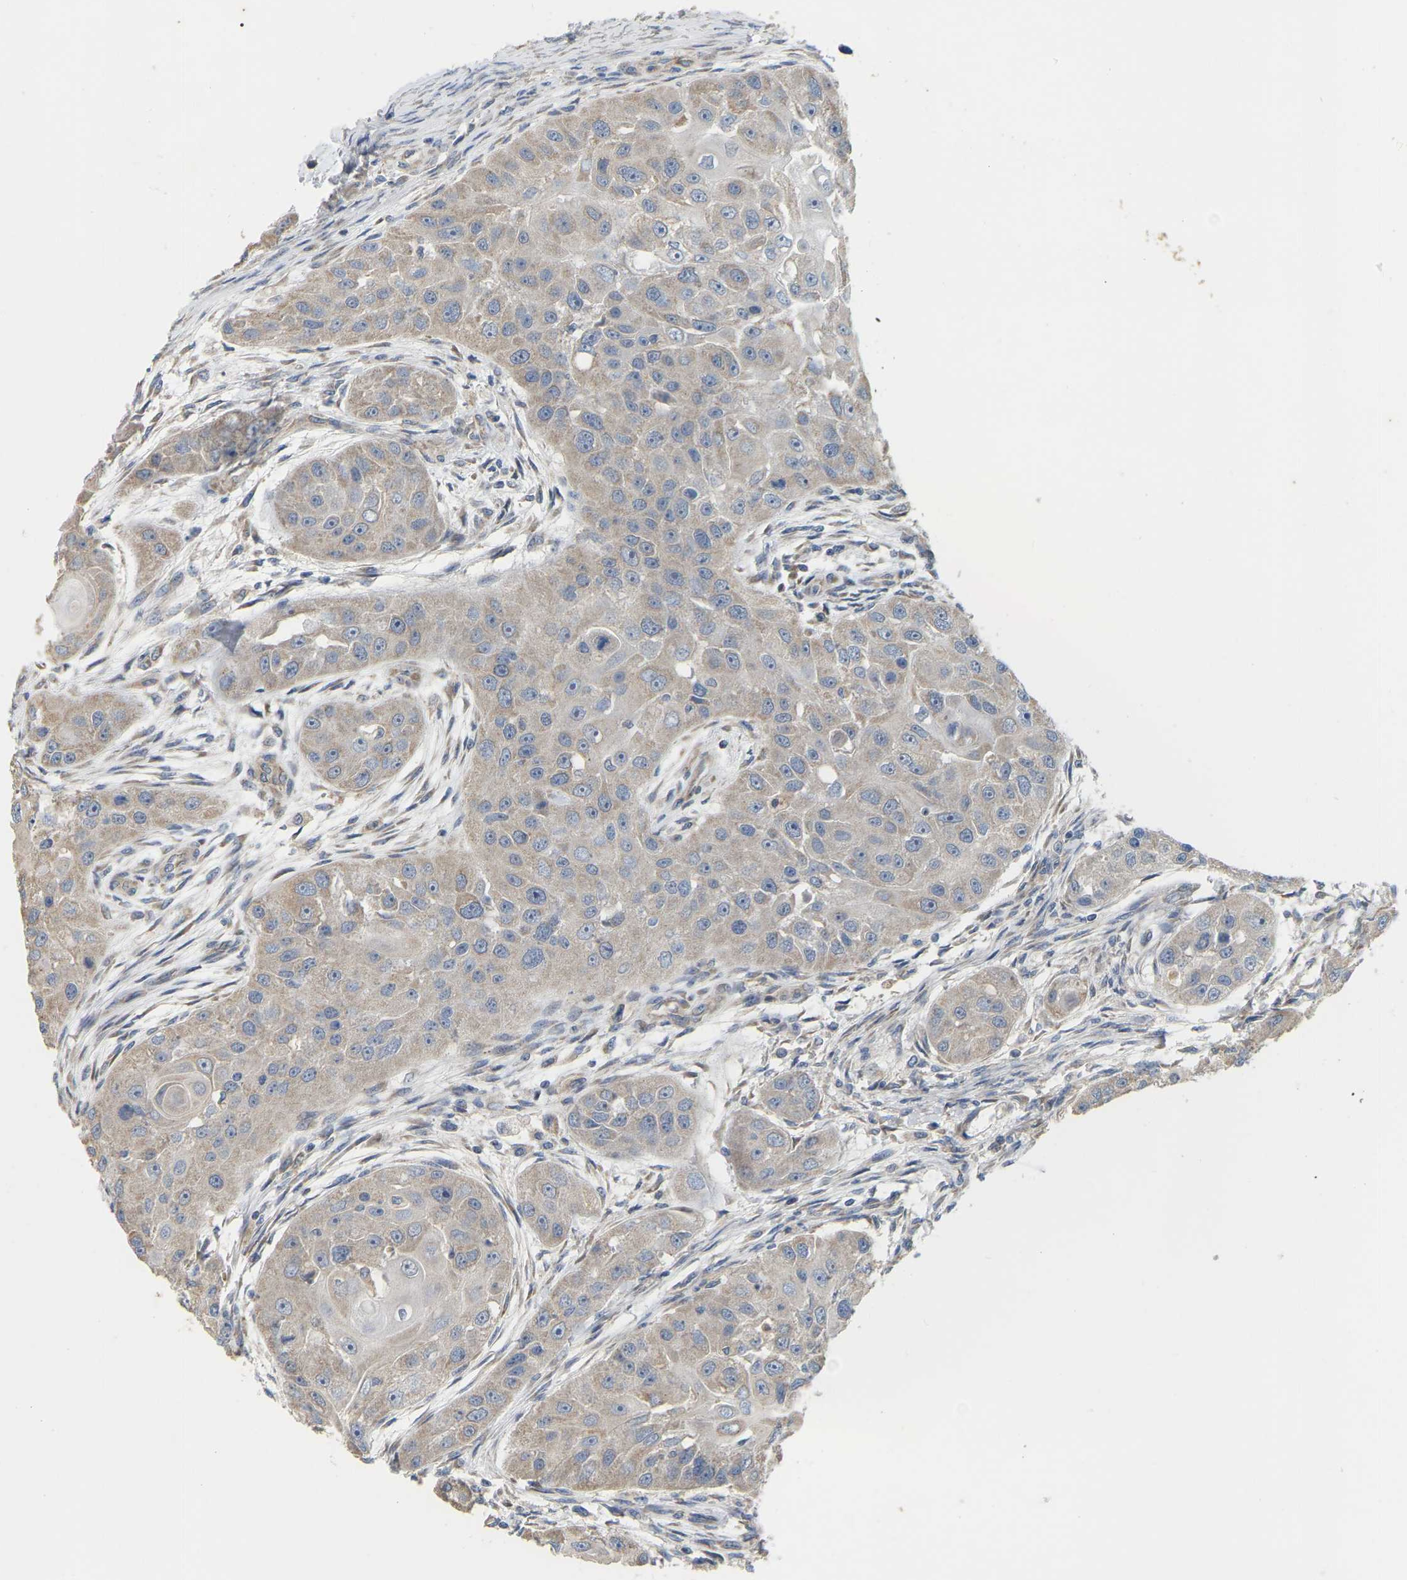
{"staining": {"intensity": "weak", "quantity": "<25%", "location": "cytoplasmic/membranous"}, "tissue": "head and neck cancer", "cell_type": "Tumor cells", "image_type": "cancer", "snomed": [{"axis": "morphology", "description": "Normal tissue, NOS"}, {"axis": "morphology", "description": "Squamous cell carcinoma, NOS"}, {"axis": "topography", "description": "Skeletal muscle"}, {"axis": "topography", "description": "Head-Neck"}], "caption": "Human head and neck cancer (squamous cell carcinoma) stained for a protein using IHC demonstrates no expression in tumor cells.", "gene": "SSH1", "patient": {"sex": "male", "age": 51}}